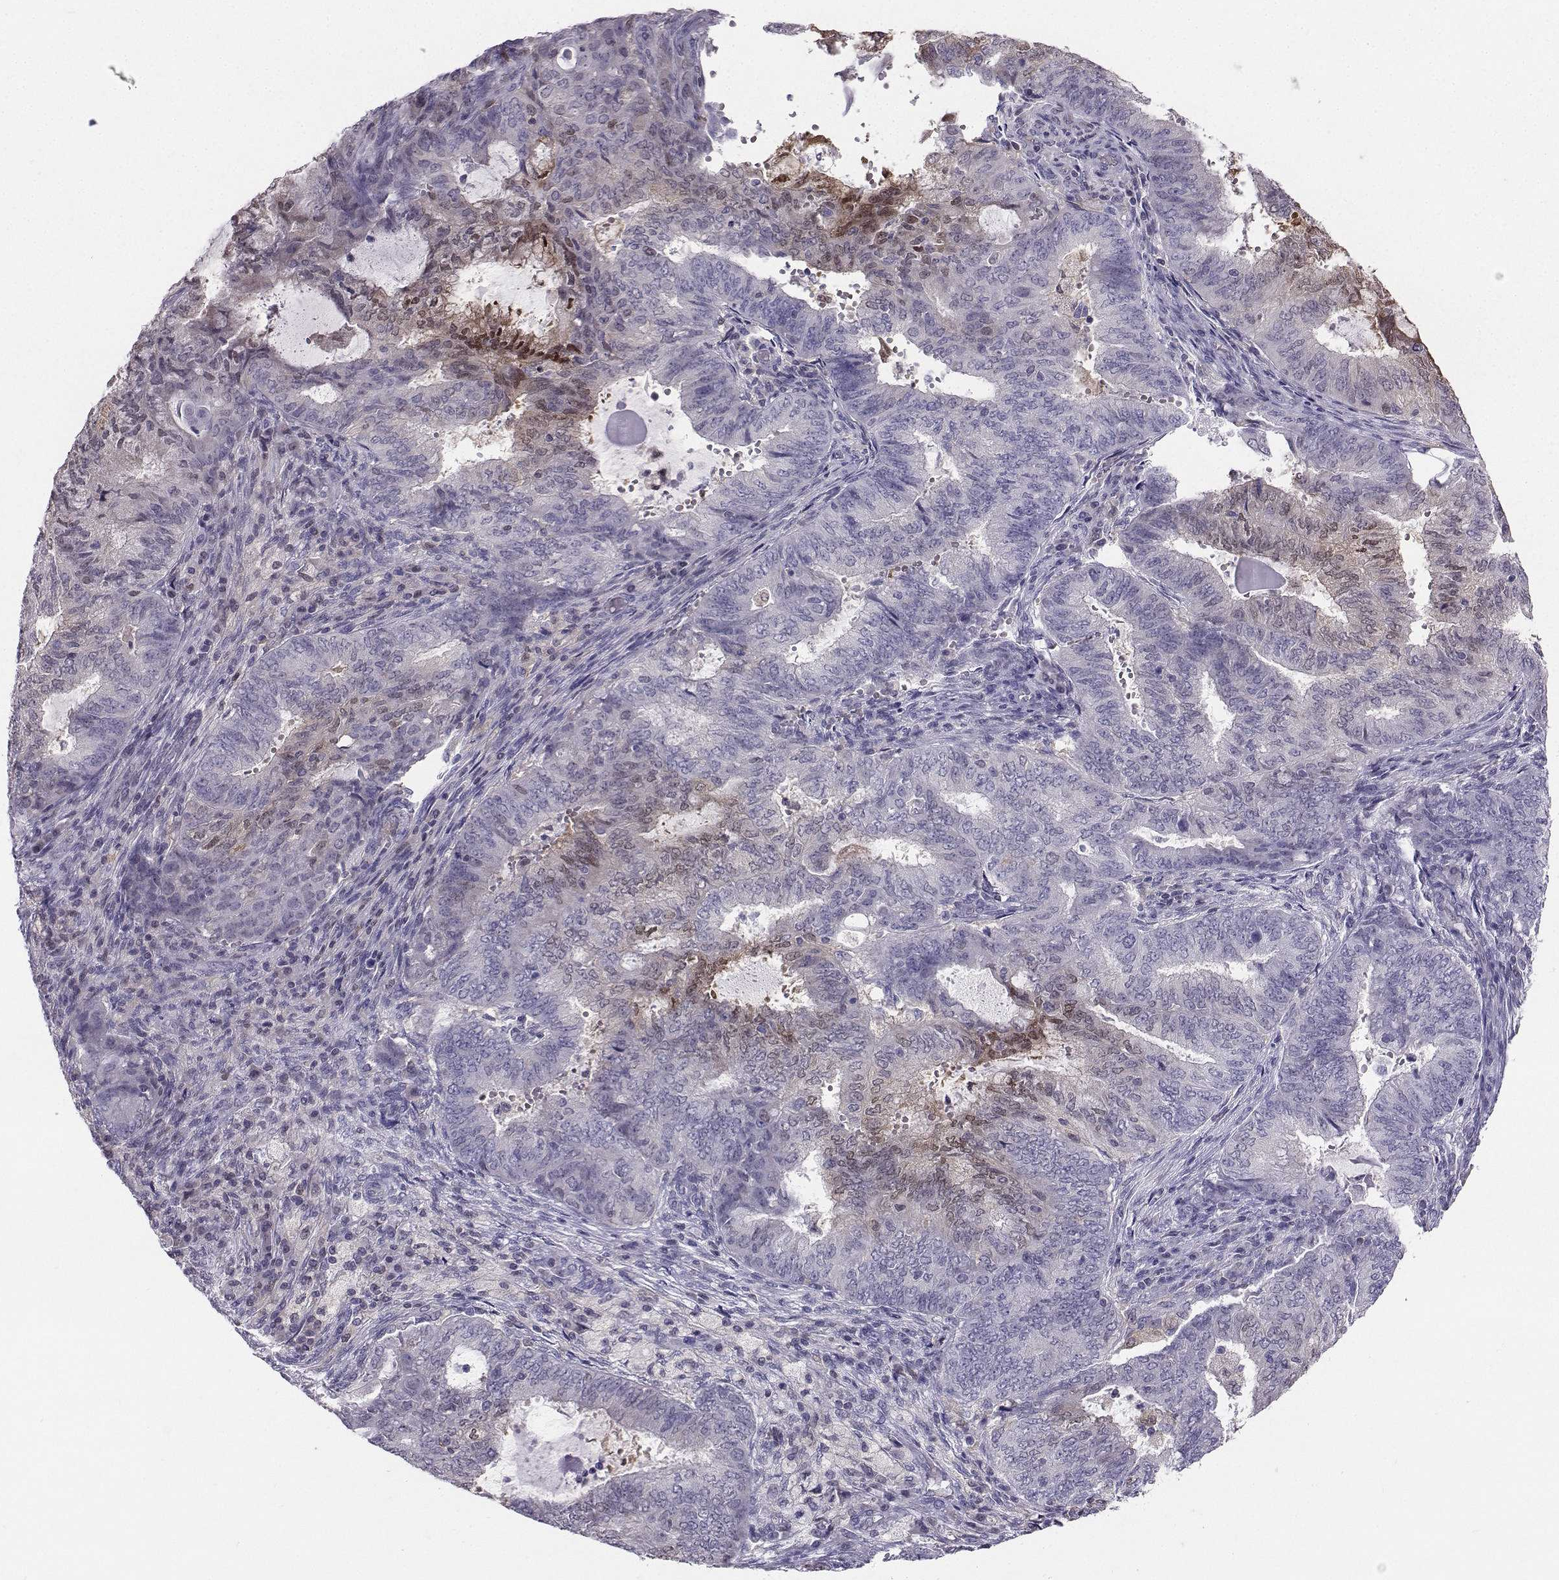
{"staining": {"intensity": "weak", "quantity": "<25%", "location": "cytoplasmic/membranous"}, "tissue": "endometrial cancer", "cell_type": "Tumor cells", "image_type": "cancer", "snomed": [{"axis": "morphology", "description": "Adenocarcinoma, NOS"}, {"axis": "topography", "description": "Endometrium"}], "caption": "Endometrial adenocarcinoma was stained to show a protein in brown. There is no significant staining in tumor cells.", "gene": "PGK1", "patient": {"sex": "female", "age": 62}}